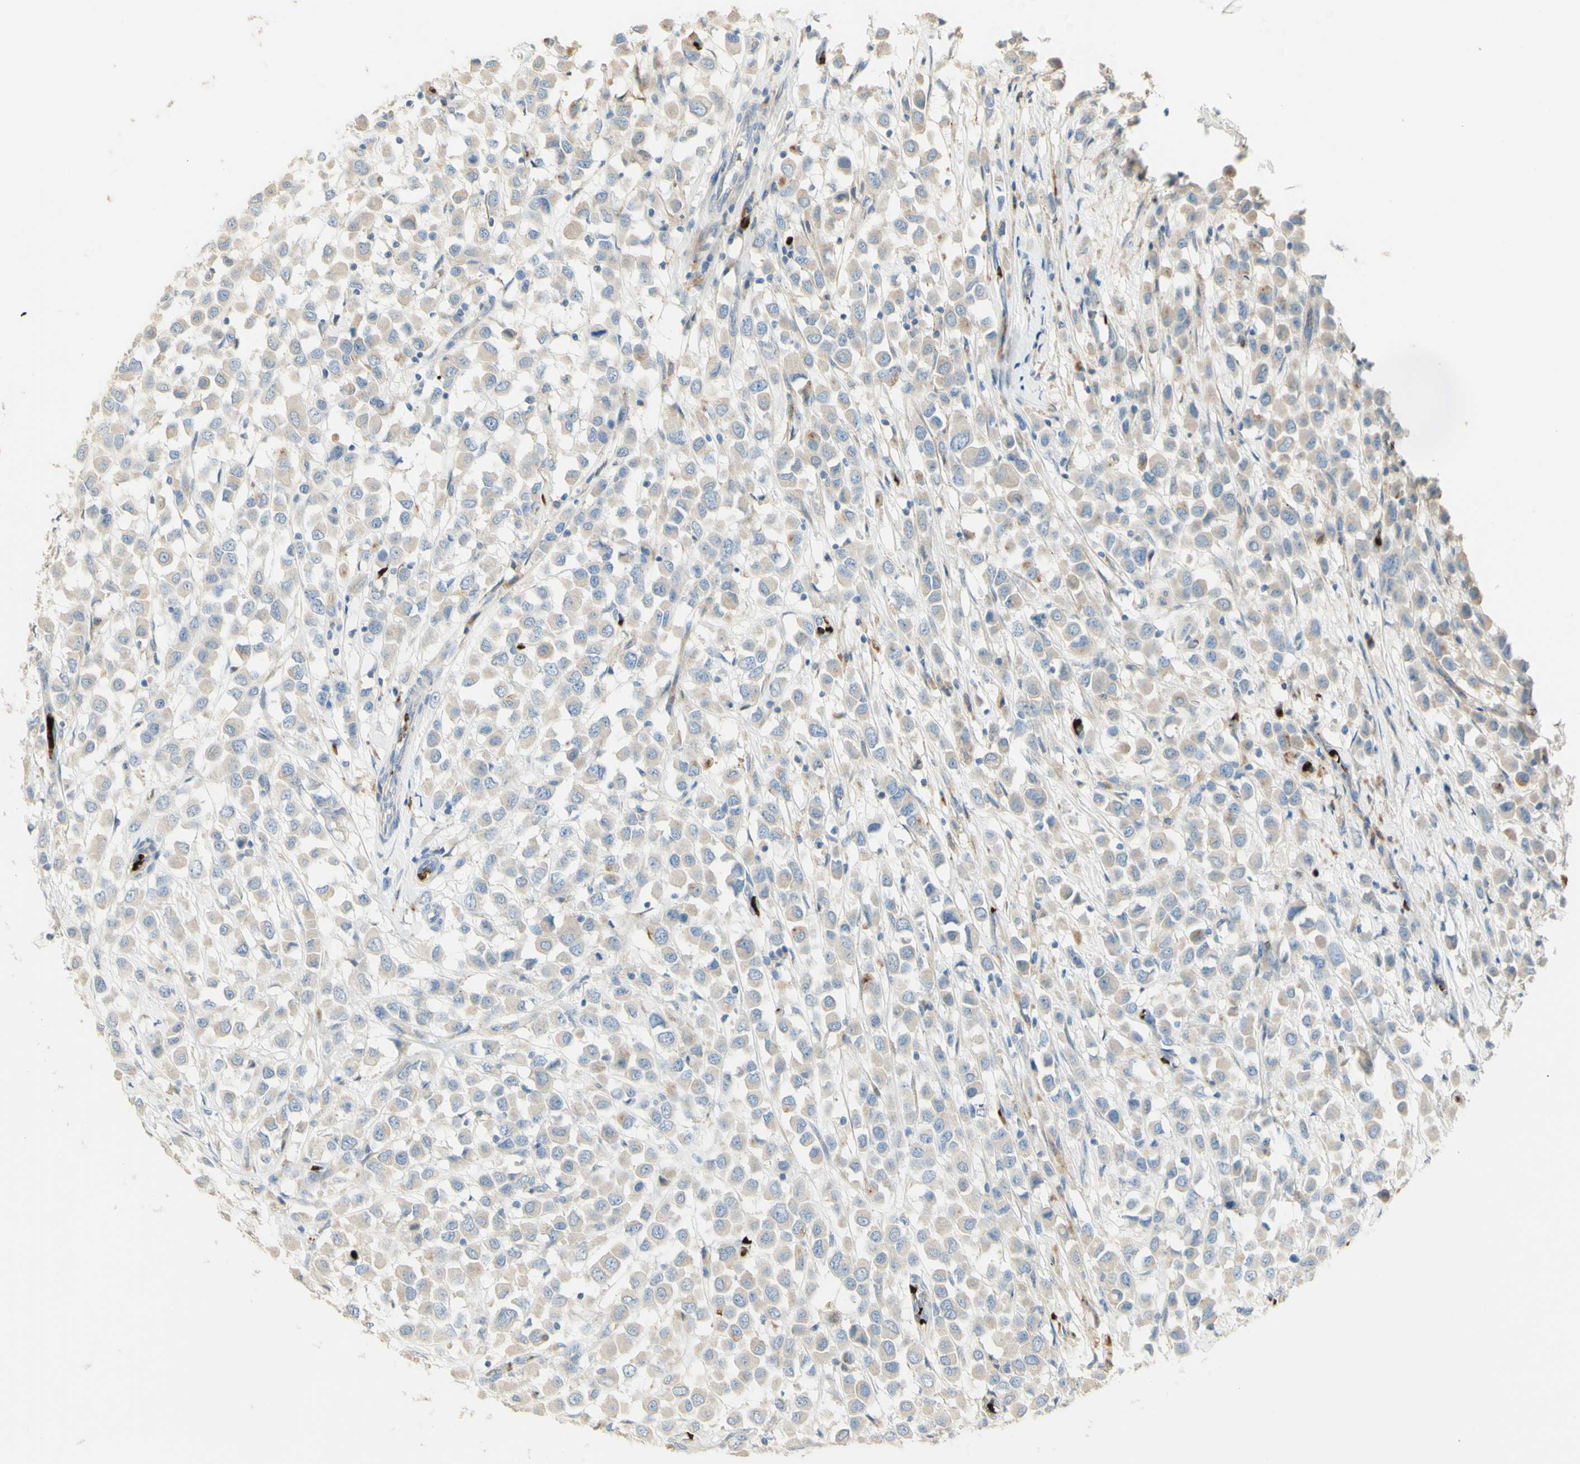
{"staining": {"intensity": "weak", "quantity": "25%-75%", "location": "cytoplasmic/membranous"}, "tissue": "breast cancer", "cell_type": "Tumor cells", "image_type": "cancer", "snomed": [{"axis": "morphology", "description": "Duct carcinoma"}, {"axis": "topography", "description": "Breast"}], "caption": "Weak cytoplasmic/membranous expression is seen in approximately 25%-75% of tumor cells in breast cancer (invasive ductal carcinoma).", "gene": "GAN", "patient": {"sex": "female", "age": 61}}